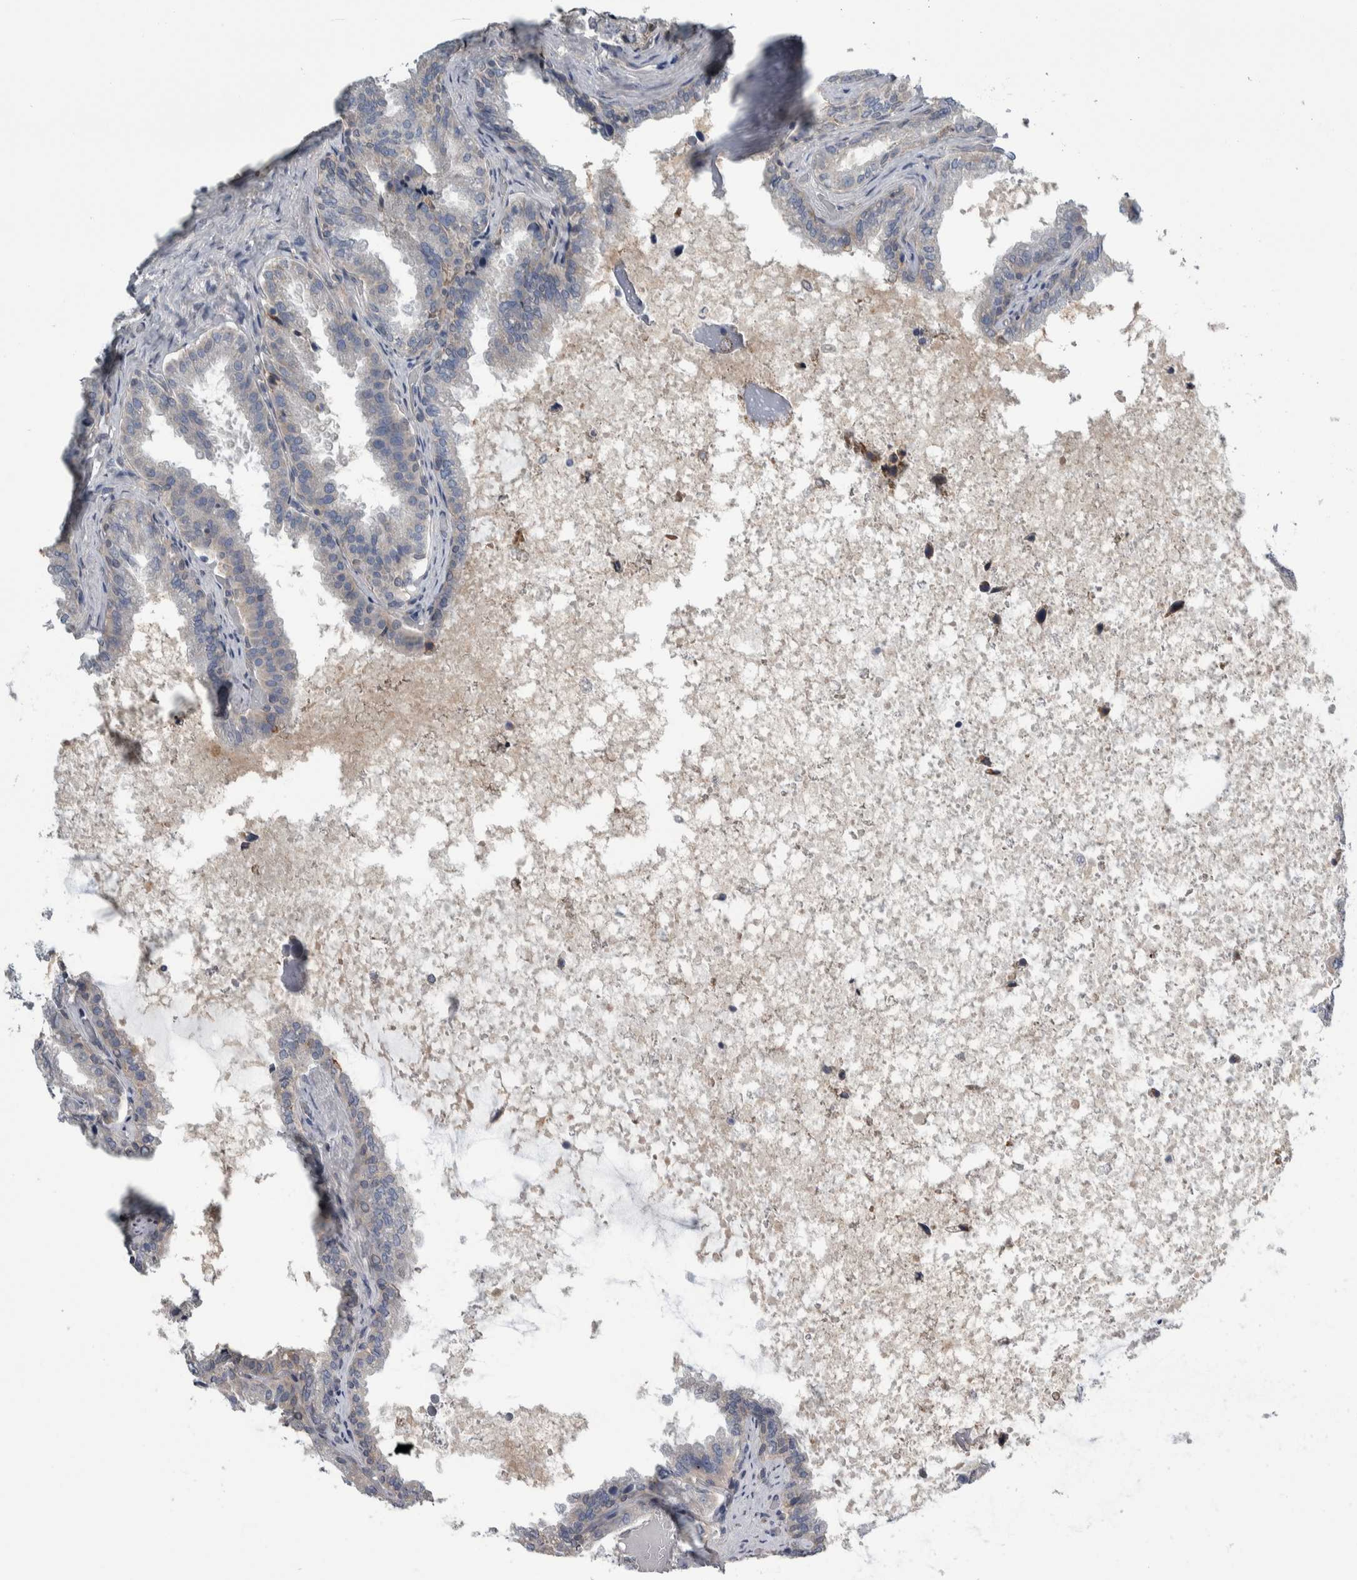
{"staining": {"intensity": "weak", "quantity": "<25%", "location": "cytoplasmic/membranous,nuclear"}, "tissue": "seminal vesicle", "cell_type": "Glandular cells", "image_type": "normal", "snomed": [{"axis": "morphology", "description": "Normal tissue, NOS"}, {"axis": "topography", "description": "Seminal veicle"}], "caption": "Histopathology image shows no protein staining in glandular cells of unremarkable seminal vesicle.", "gene": "TAX1BP1", "patient": {"sex": "male", "age": 46}}